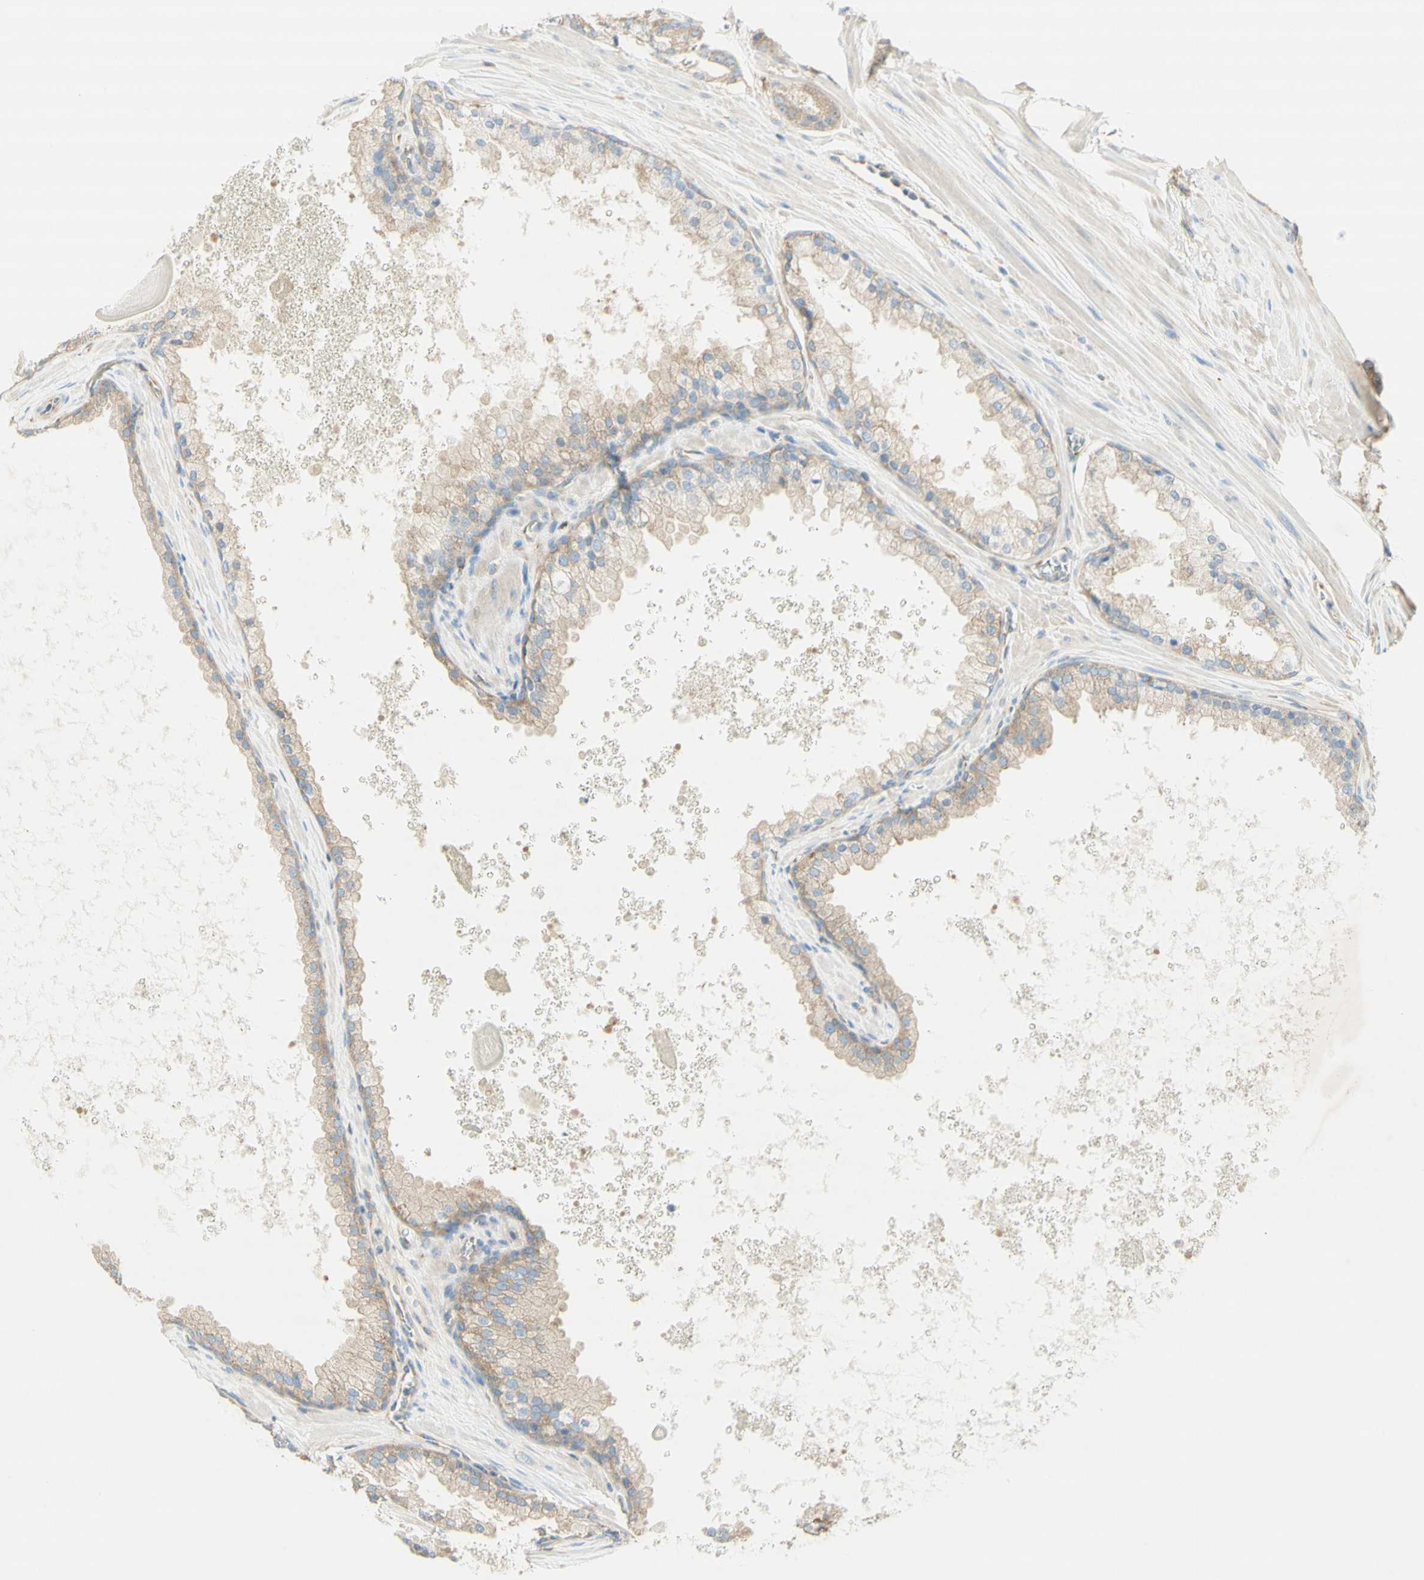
{"staining": {"intensity": "weak", "quantity": ">75%", "location": "cytoplasmic/membranous"}, "tissue": "prostate cancer", "cell_type": "Tumor cells", "image_type": "cancer", "snomed": [{"axis": "morphology", "description": "Adenocarcinoma, High grade"}, {"axis": "topography", "description": "Prostate"}], "caption": "Protein analysis of prostate cancer tissue demonstrates weak cytoplasmic/membranous staining in approximately >75% of tumor cells.", "gene": "DYNC1H1", "patient": {"sex": "male", "age": 65}}